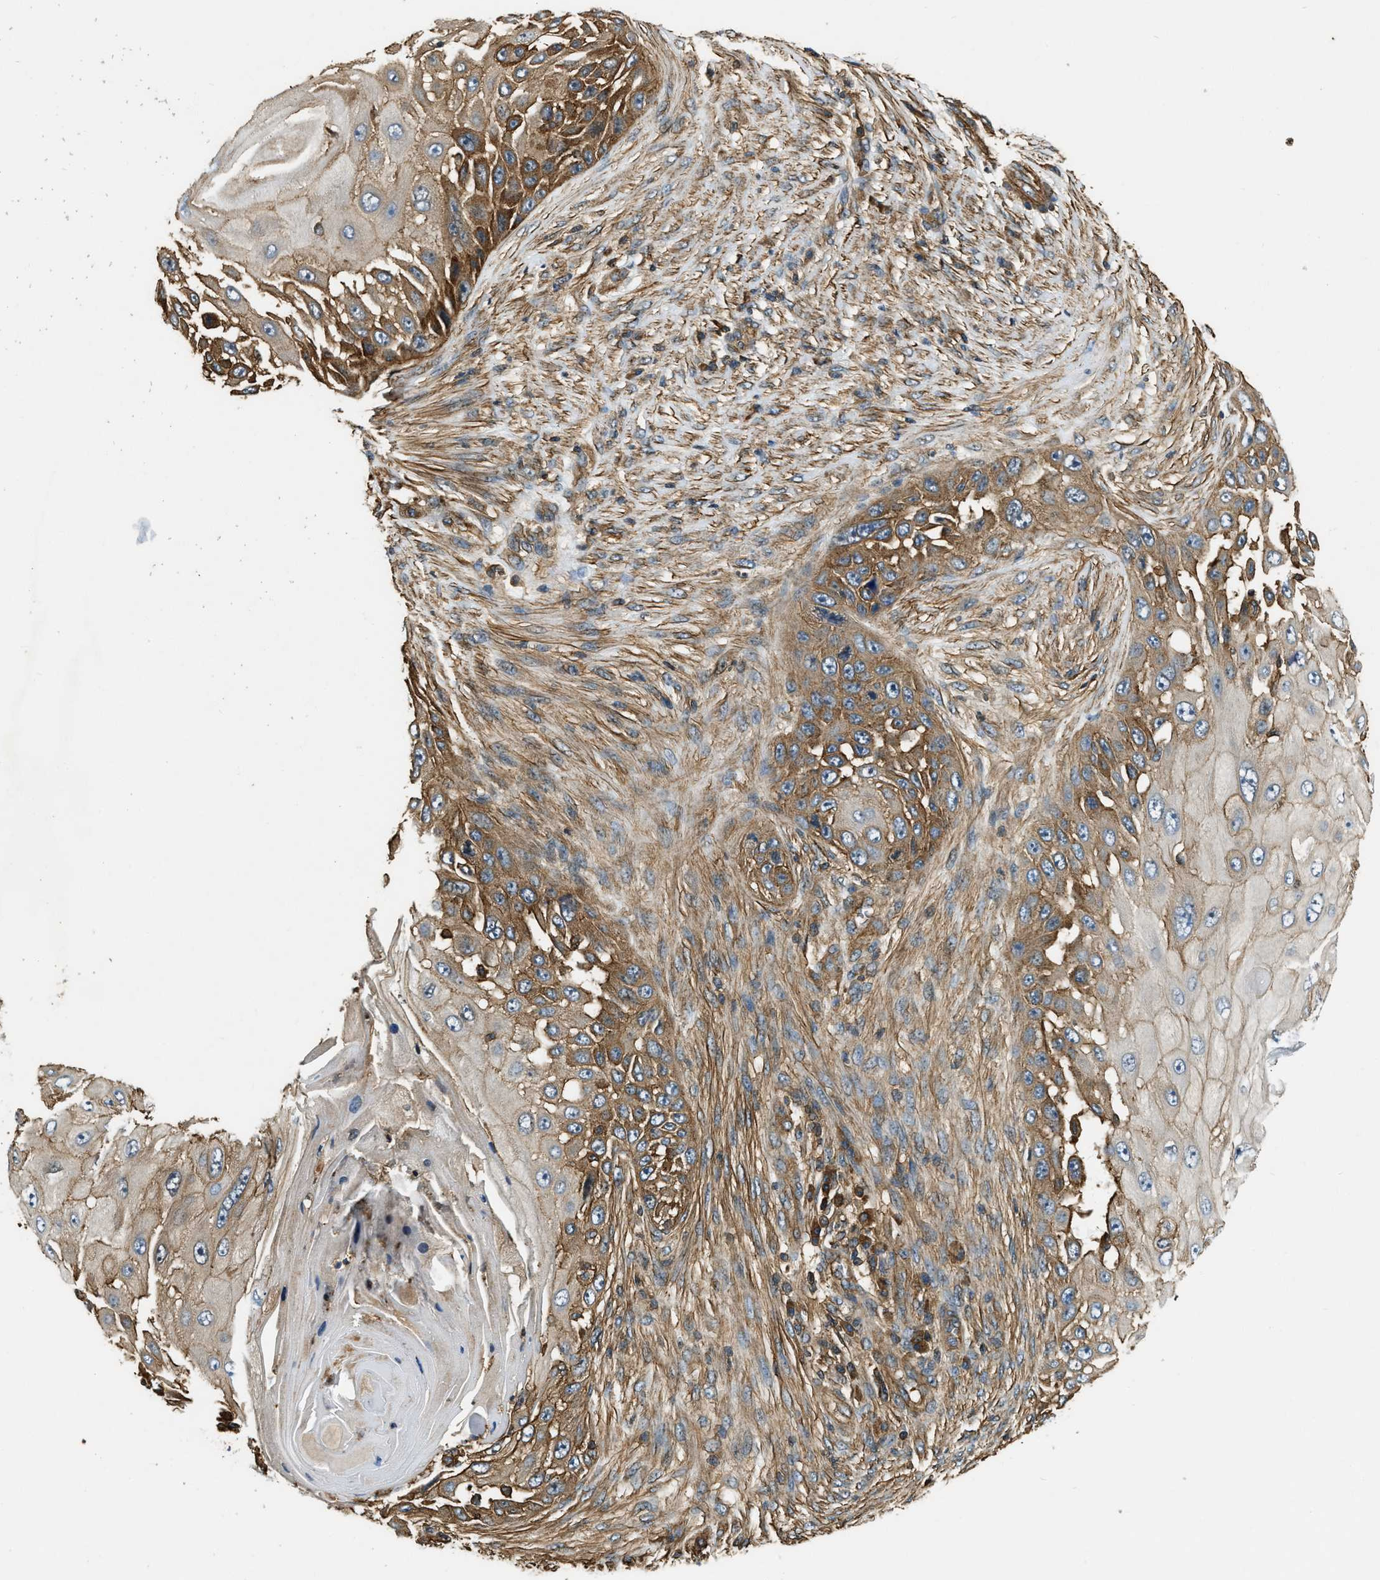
{"staining": {"intensity": "moderate", "quantity": ">75%", "location": "cytoplasmic/membranous"}, "tissue": "skin cancer", "cell_type": "Tumor cells", "image_type": "cancer", "snomed": [{"axis": "morphology", "description": "Squamous cell carcinoma, NOS"}, {"axis": "topography", "description": "Skin"}], "caption": "Immunohistochemical staining of human skin cancer exhibits moderate cytoplasmic/membranous protein staining in about >75% of tumor cells.", "gene": "YARS1", "patient": {"sex": "female", "age": 44}}